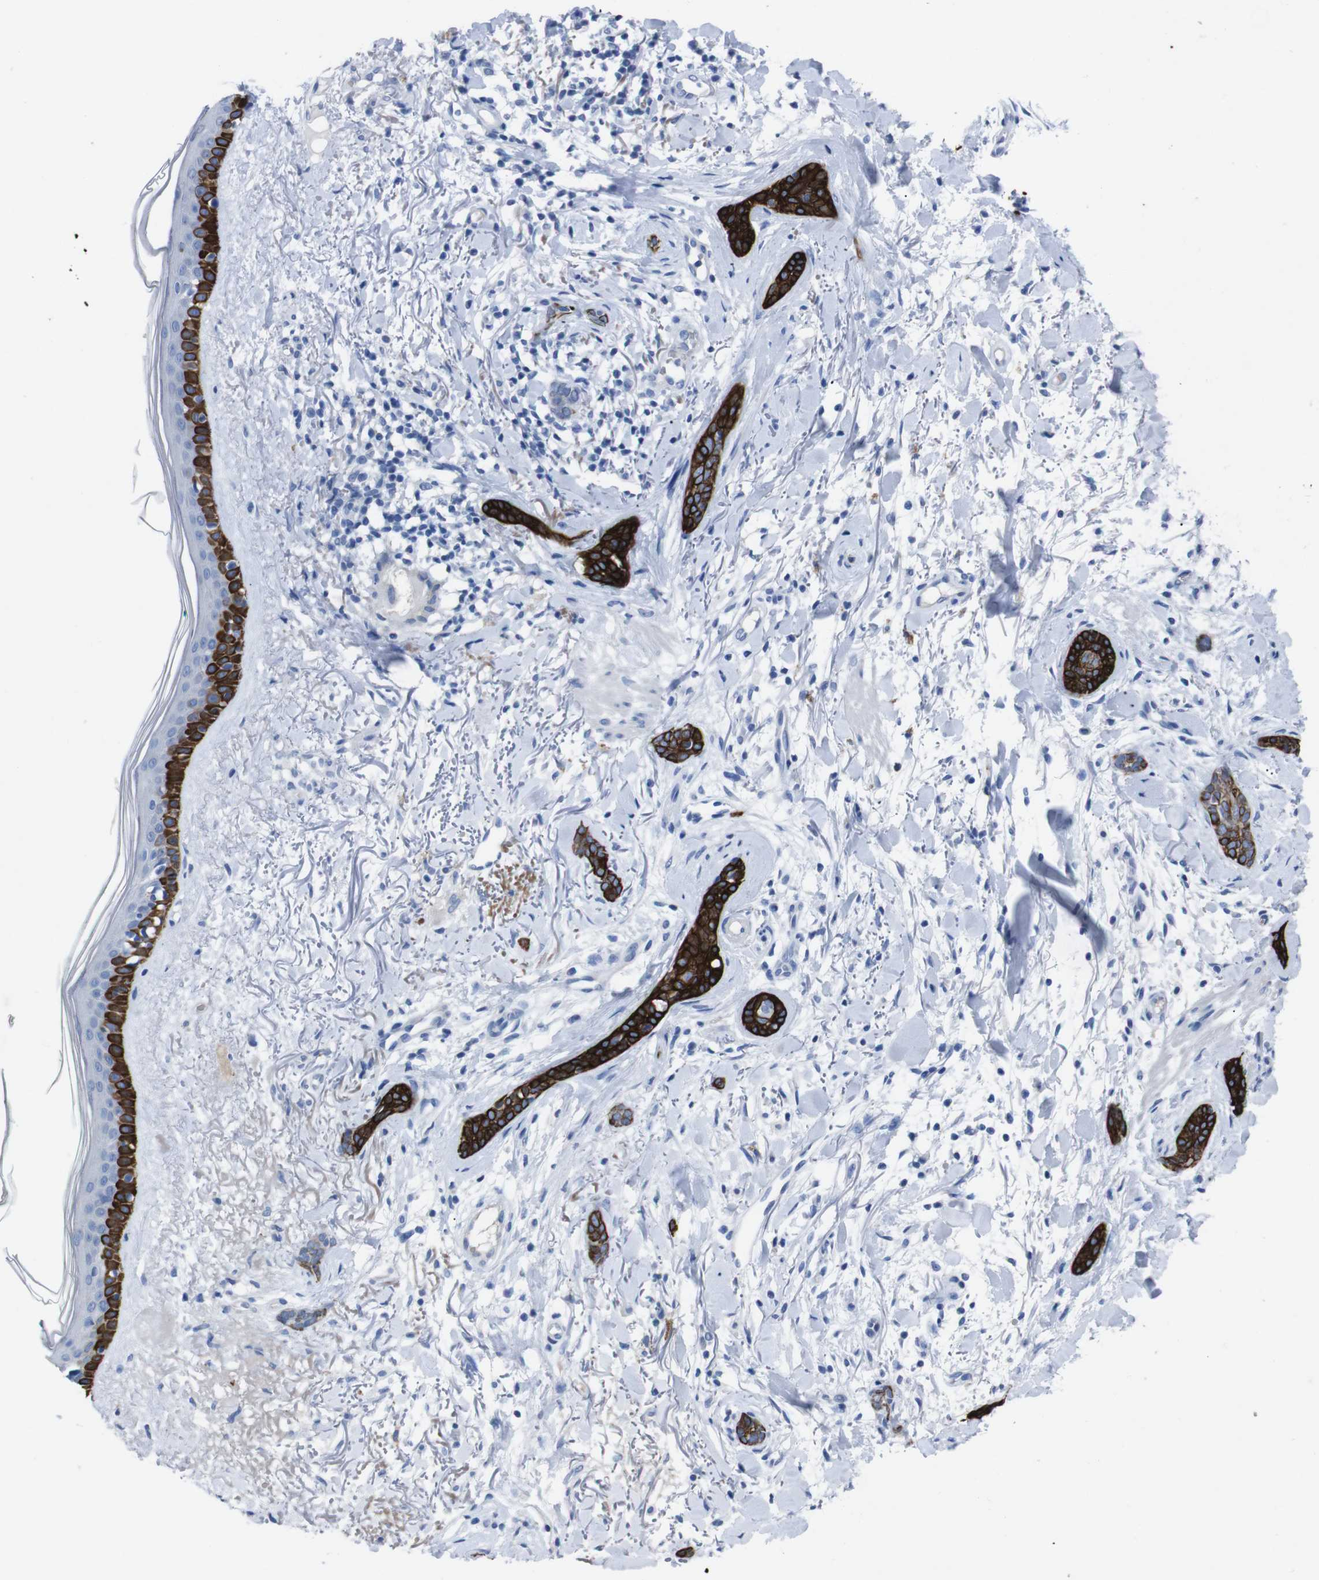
{"staining": {"intensity": "strong", "quantity": ">75%", "location": "cytoplasmic/membranous"}, "tissue": "skin cancer", "cell_type": "Tumor cells", "image_type": "cancer", "snomed": [{"axis": "morphology", "description": "Basal cell carcinoma"}, {"axis": "morphology", "description": "Adnexal tumor, benign"}, {"axis": "topography", "description": "Skin"}], "caption": "DAB (3,3'-diaminobenzidine) immunohistochemical staining of human basal cell carcinoma (skin) displays strong cytoplasmic/membranous protein staining in about >75% of tumor cells.", "gene": "GJB2", "patient": {"sex": "female", "age": 42}}